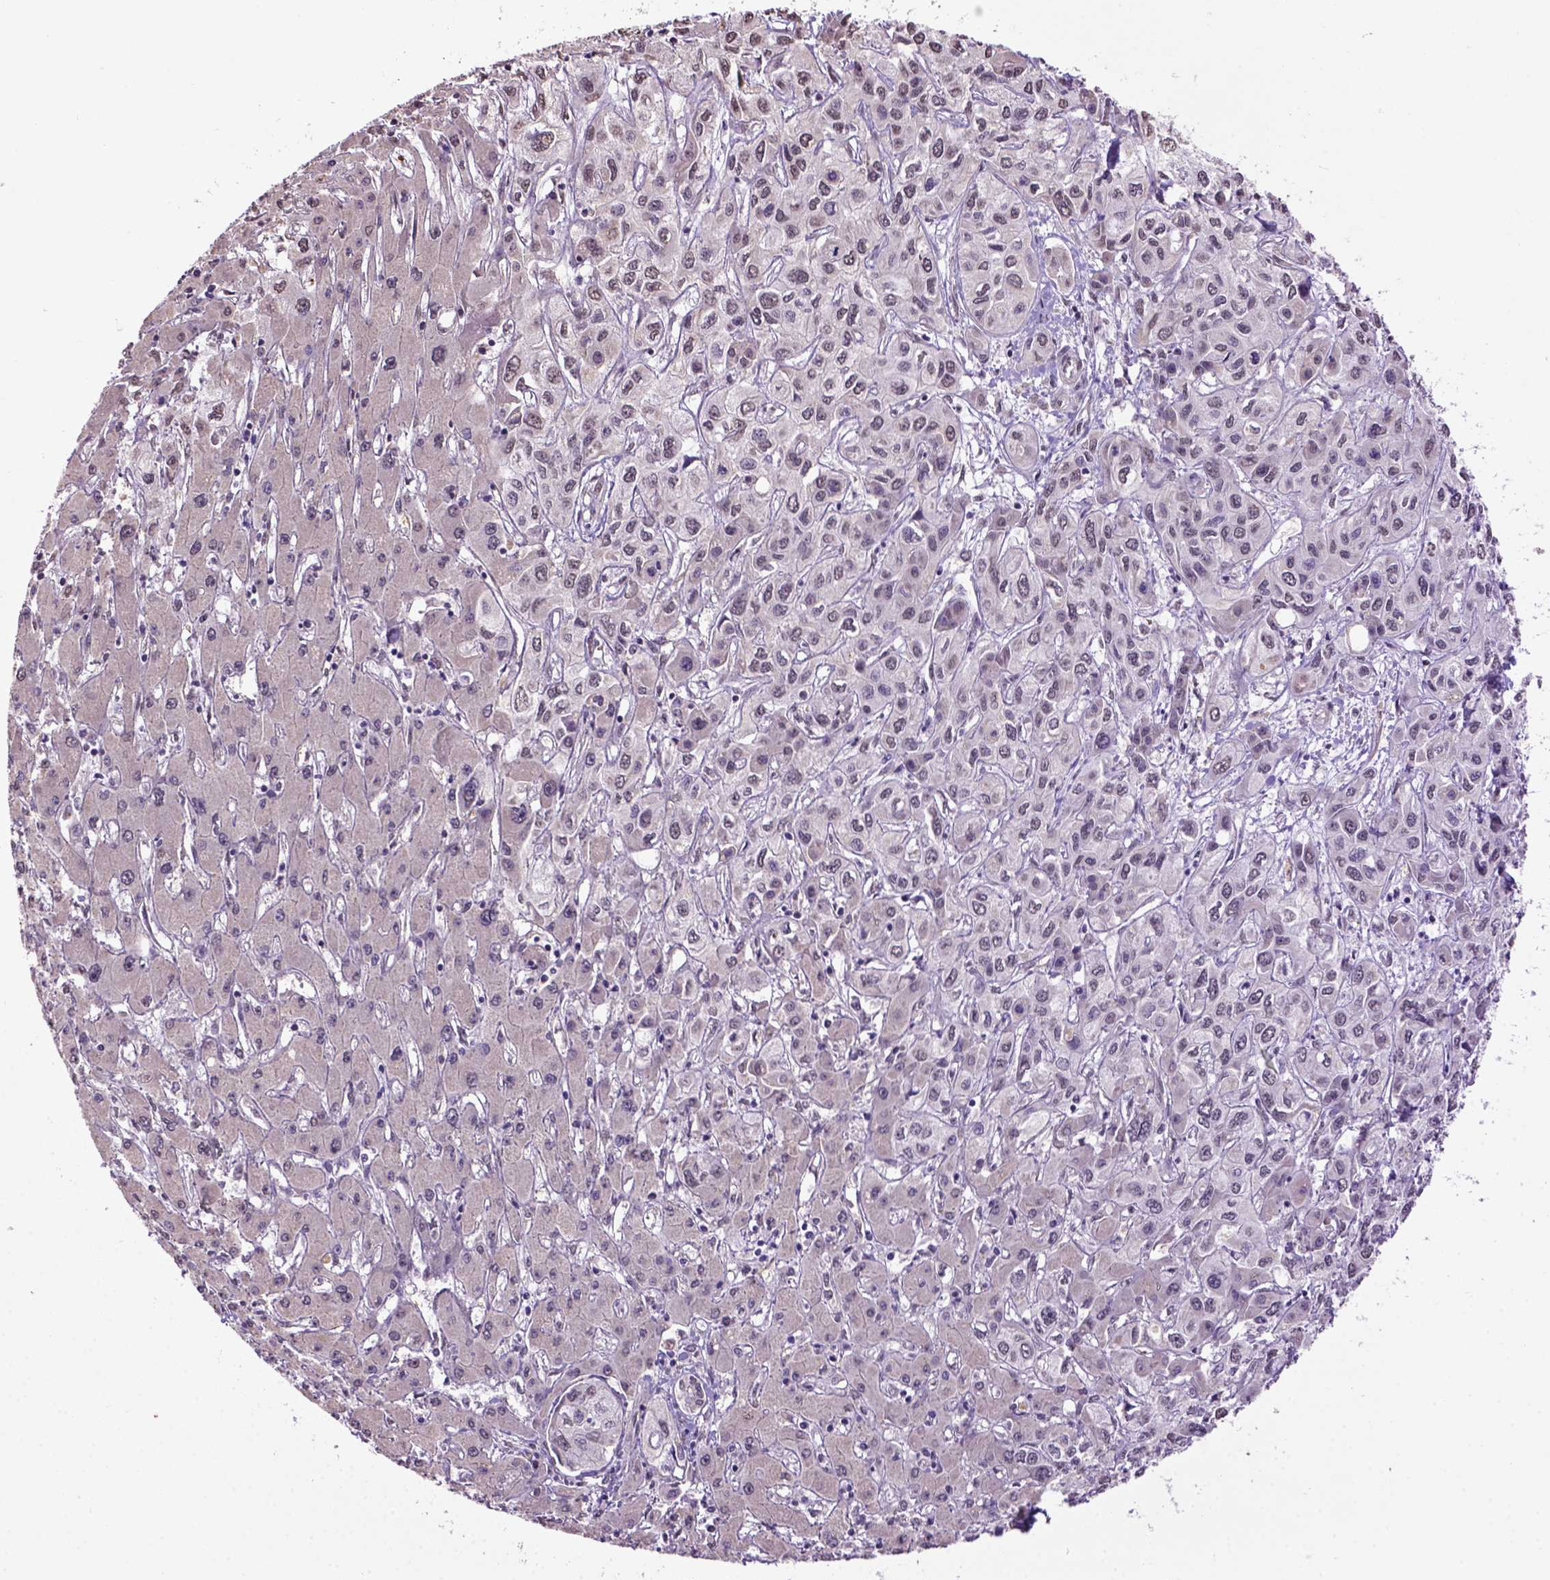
{"staining": {"intensity": "weak", "quantity": "<25%", "location": "cytoplasmic/membranous"}, "tissue": "liver cancer", "cell_type": "Tumor cells", "image_type": "cancer", "snomed": [{"axis": "morphology", "description": "Cholangiocarcinoma"}, {"axis": "topography", "description": "Liver"}], "caption": "An IHC micrograph of liver cholangiocarcinoma is shown. There is no staining in tumor cells of liver cholangiocarcinoma.", "gene": "WDR17", "patient": {"sex": "female", "age": 66}}